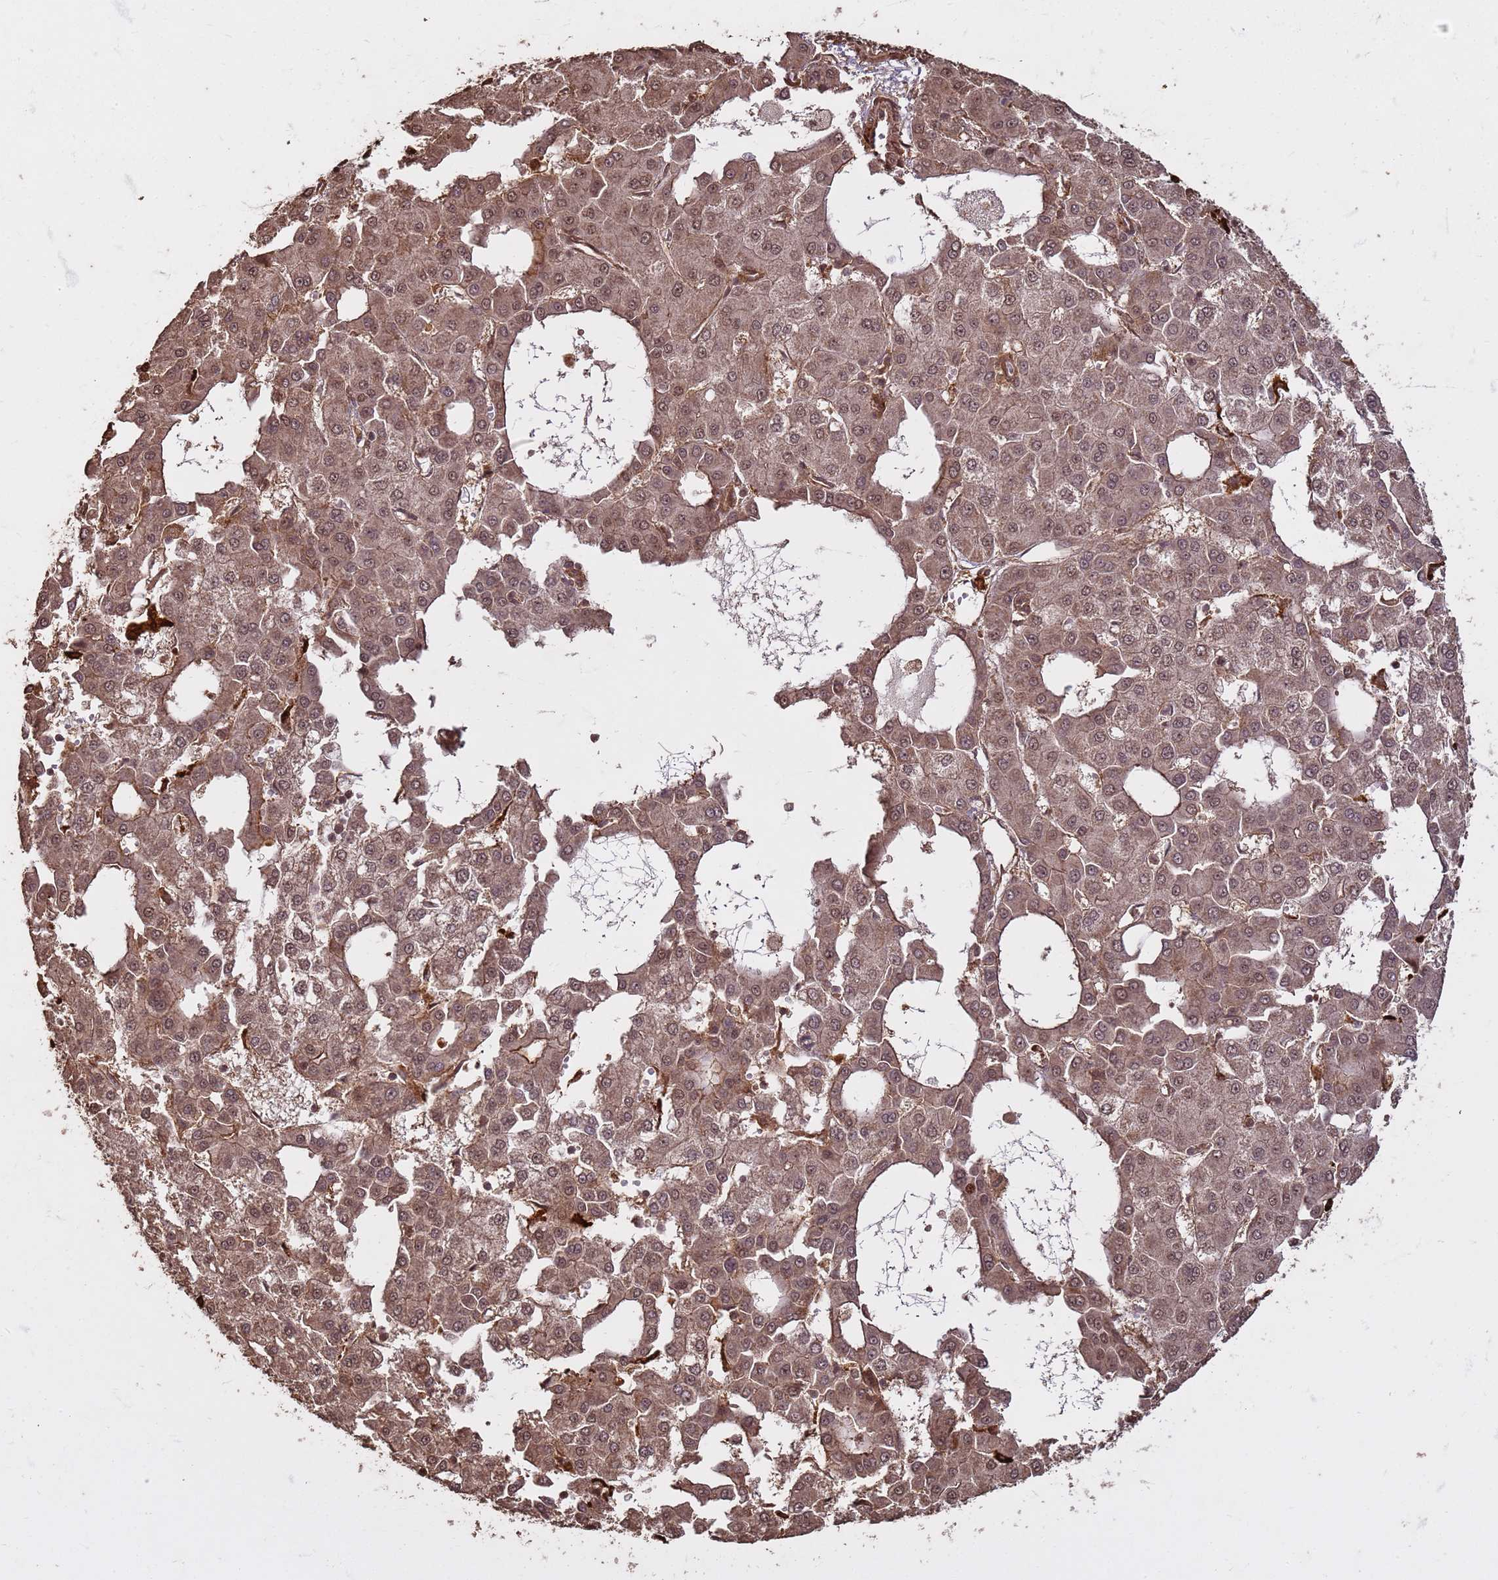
{"staining": {"intensity": "weak", "quantity": ">75%", "location": "cytoplasmic/membranous,nuclear"}, "tissue": "liver cancer", "cell_type": "Tumor cells", "image_type": "cancer", "snomed": [{"axis": "morphology", "description": "Carcinoma, Hepatocellular, NOS"}, {"axis": "topography", "description": "Liver"}], "caption": "Immunohistochemistry micrograph of neoplastic tissue: liver cancer (hepatocellular carcinoma) stained using immunohistochemistry (IHC) demonstrates low levels of weak protein expression localized specifically in the cytoplasmic/membranous and nuclear of tumor cells, appearing as a cytoplasmic/membranous and nuclear brown color.", "gene": "KIF26A", "patient": {"sex": "male", "age": 47}}